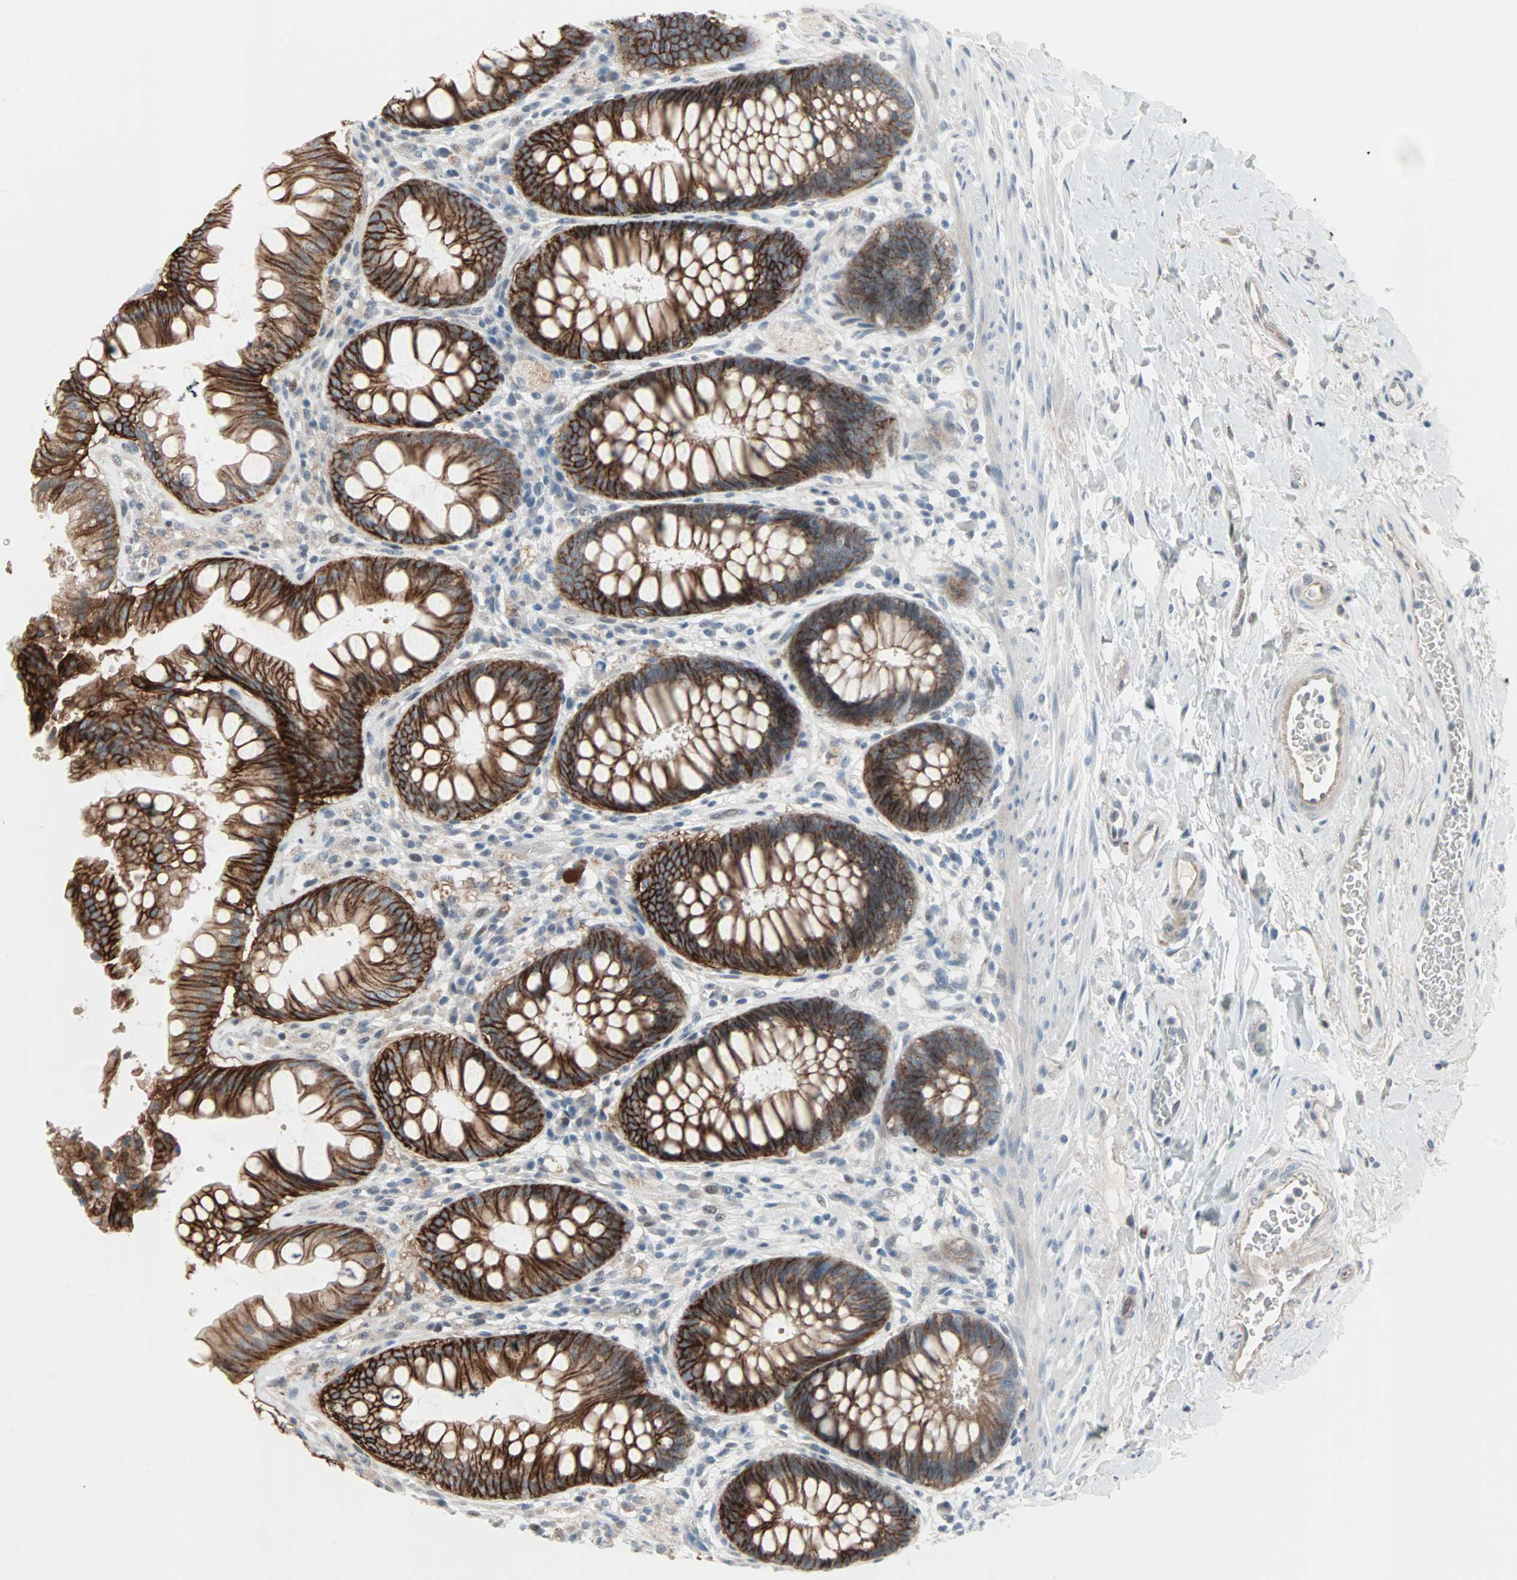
{"staining": {"intensity": "strong", "quantity": ">75%", "location": "cytoplasmic/membranous"}, "tissue": "rectum", "cell_type": "Glandular cells", "image_type": "normal", "snomed": [{"axis": "morphology", "description": "Normal tissue, NOS"}, {"axis": "topography", "description": "Rectum"}], "caption": "Protein expression analysis of benign human rectum reveals strong cytoplasmic/membranous staining in approximately >75% of glandular cells.", "gene": "CAND2", "patient": {"sex": "female", "age": 46}}